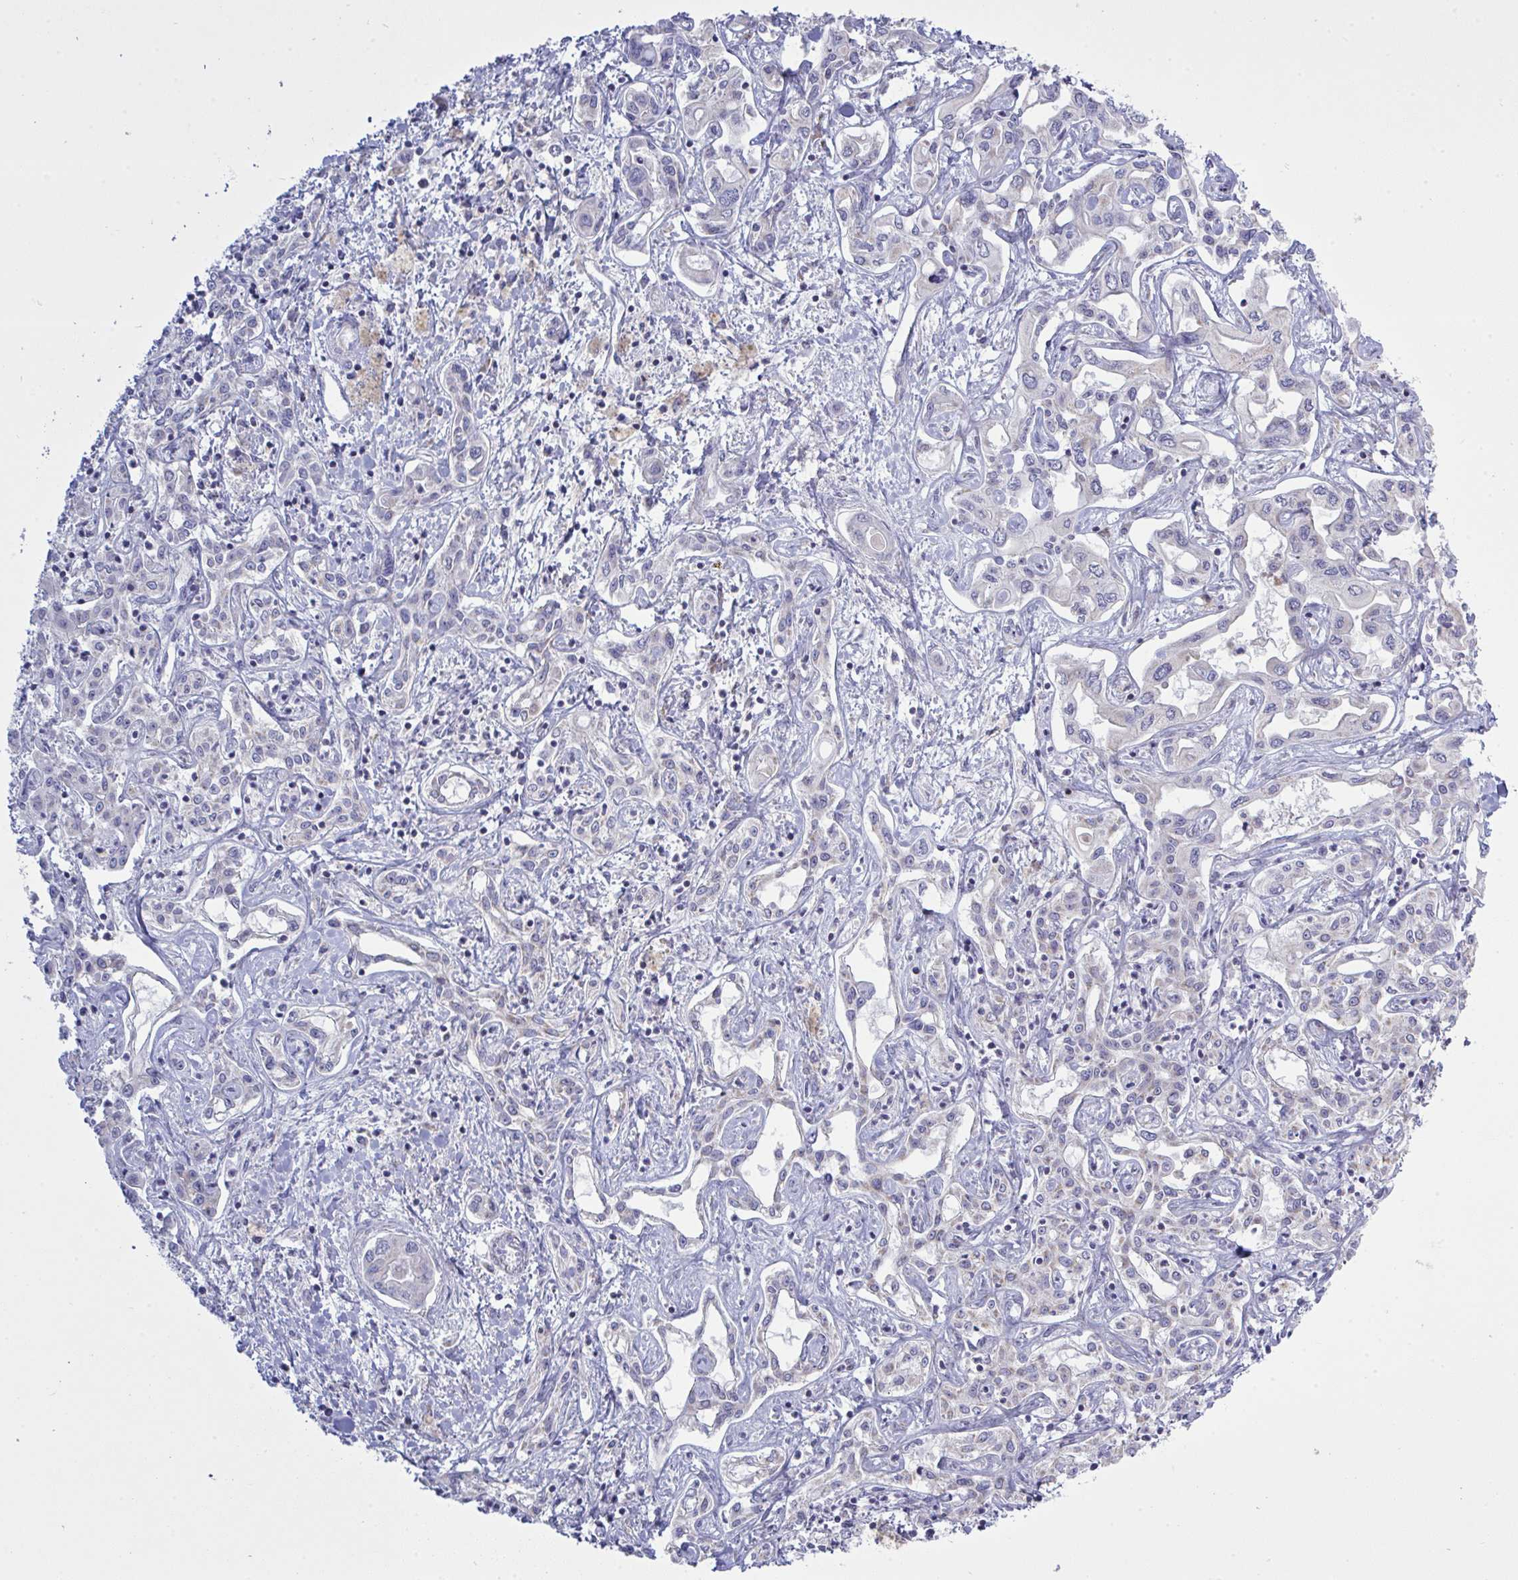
{"staining": {"intensity": "negative", "quantity": "none", "location": "none"}, "tissue": "liver cancer", "cell_type": "Tumor cells", "image_type": "cancer", "snomed": [{"axis": "morphology", "description": "Cholangiocarcinoma"}, {"axis": "topography", "description": "Liver"}], "caption": "There is no significant positivity in tumor cells of liver cancer (cholangiocarcinoma).", "gene": "NDUFA7", "patient": {"sex": "female", "age": 64}}